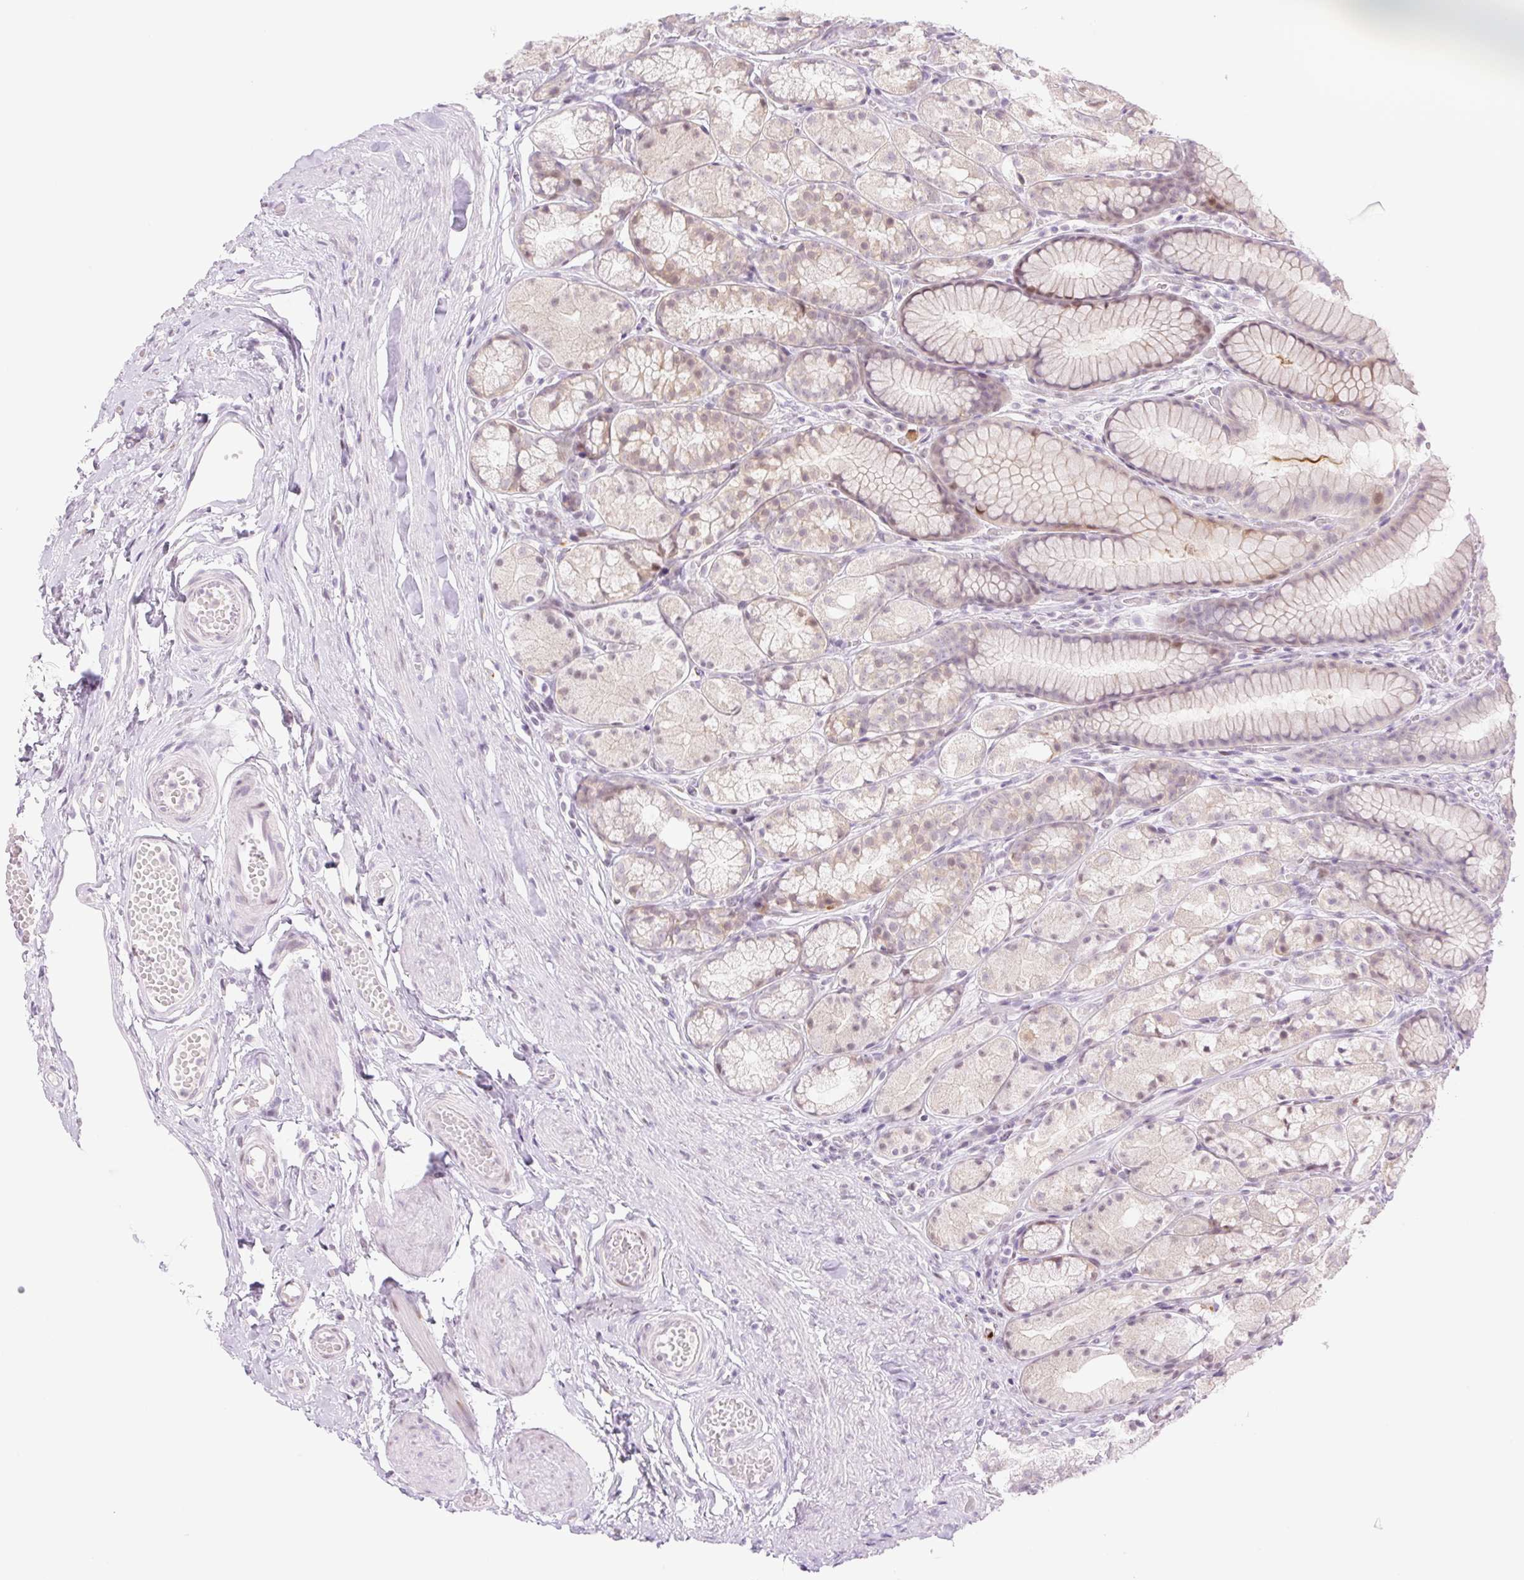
{"staining": {"intensity": "weak", "quantity": "25%-75%", "location": "nuclear"}, "tissue": "stomach", "cell_type": "Glandular cells", "image_type": "normal", "snomed": [{"axis": "morphology", "description": "Normal tissue, NOS"}, {"axis": "topography", "description": "Smooth muscle"}, {"axis": "topography", "description": "Stomach"}], "caption": "Weak nuclear positivity for a protein is identified in approximately 25%-75% of glandular cells of unremarkable stomach using IHC.", "gene": "SPRYD4", "patient": {"sex": "male", "age": 70}}